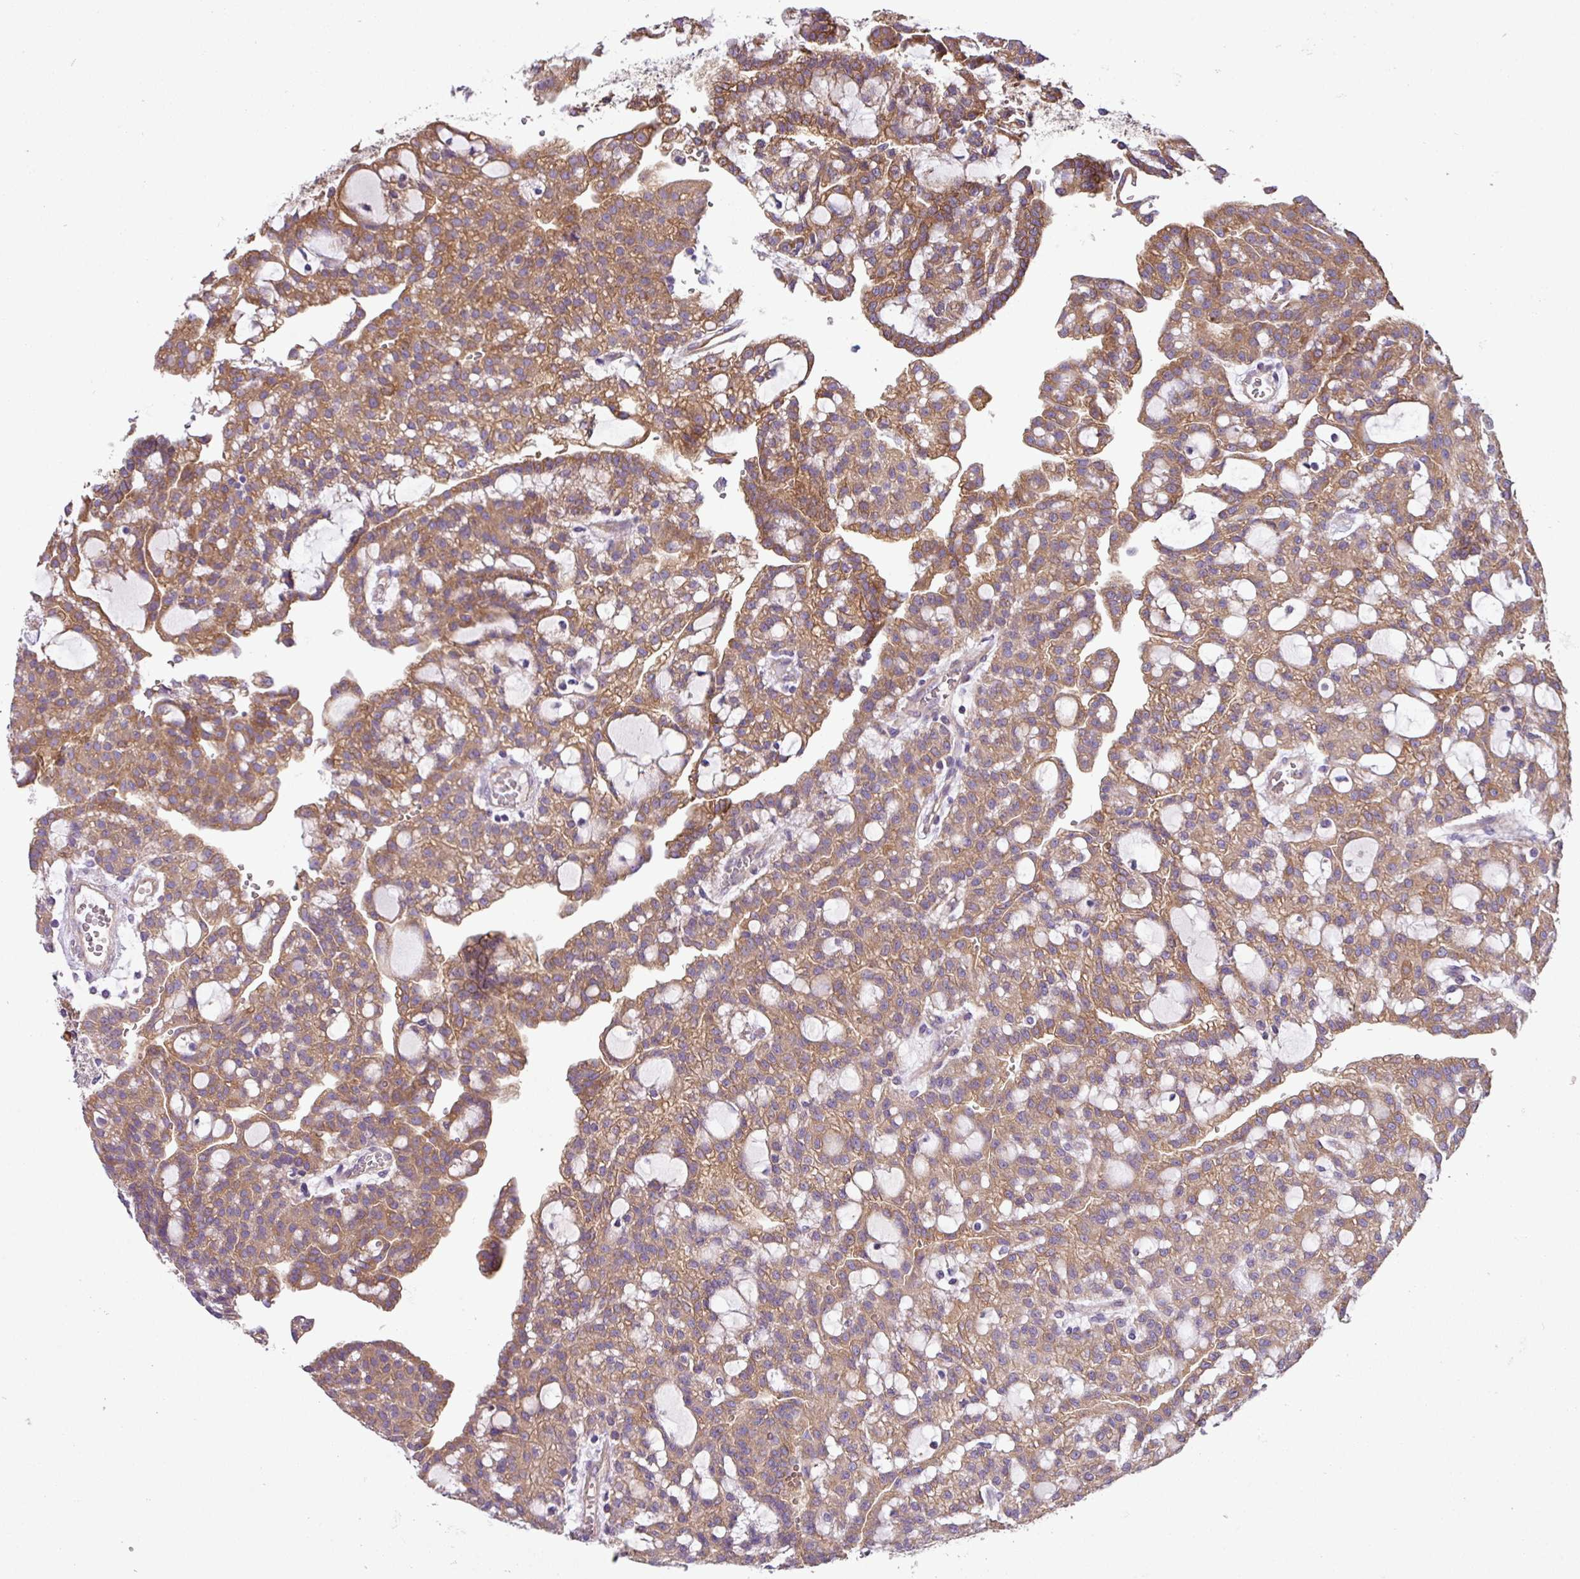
{"staining": {"intensity": "moderate", "quantity": "25%-75%", "location": "cytoplasmic/membranous"}, "tissue": "renal cancer", "cell_type": "Tumor cells", "image_type": "cancer", "snomed": [{"axis": "morphology", "description": "Adenocarcinoma, NOS"}, {"axis": "topography", "description": "Kidney"}], "caption": "A brown stain shows moderate cytoplasmic/membranous expression of a protein in adenocarcinoma (renal) tumor cells. (DAB IHC with brightfield microscopy, high magnification).", "gene": "SLC23A2", "patient": {"sex": "male", "age": 63}}